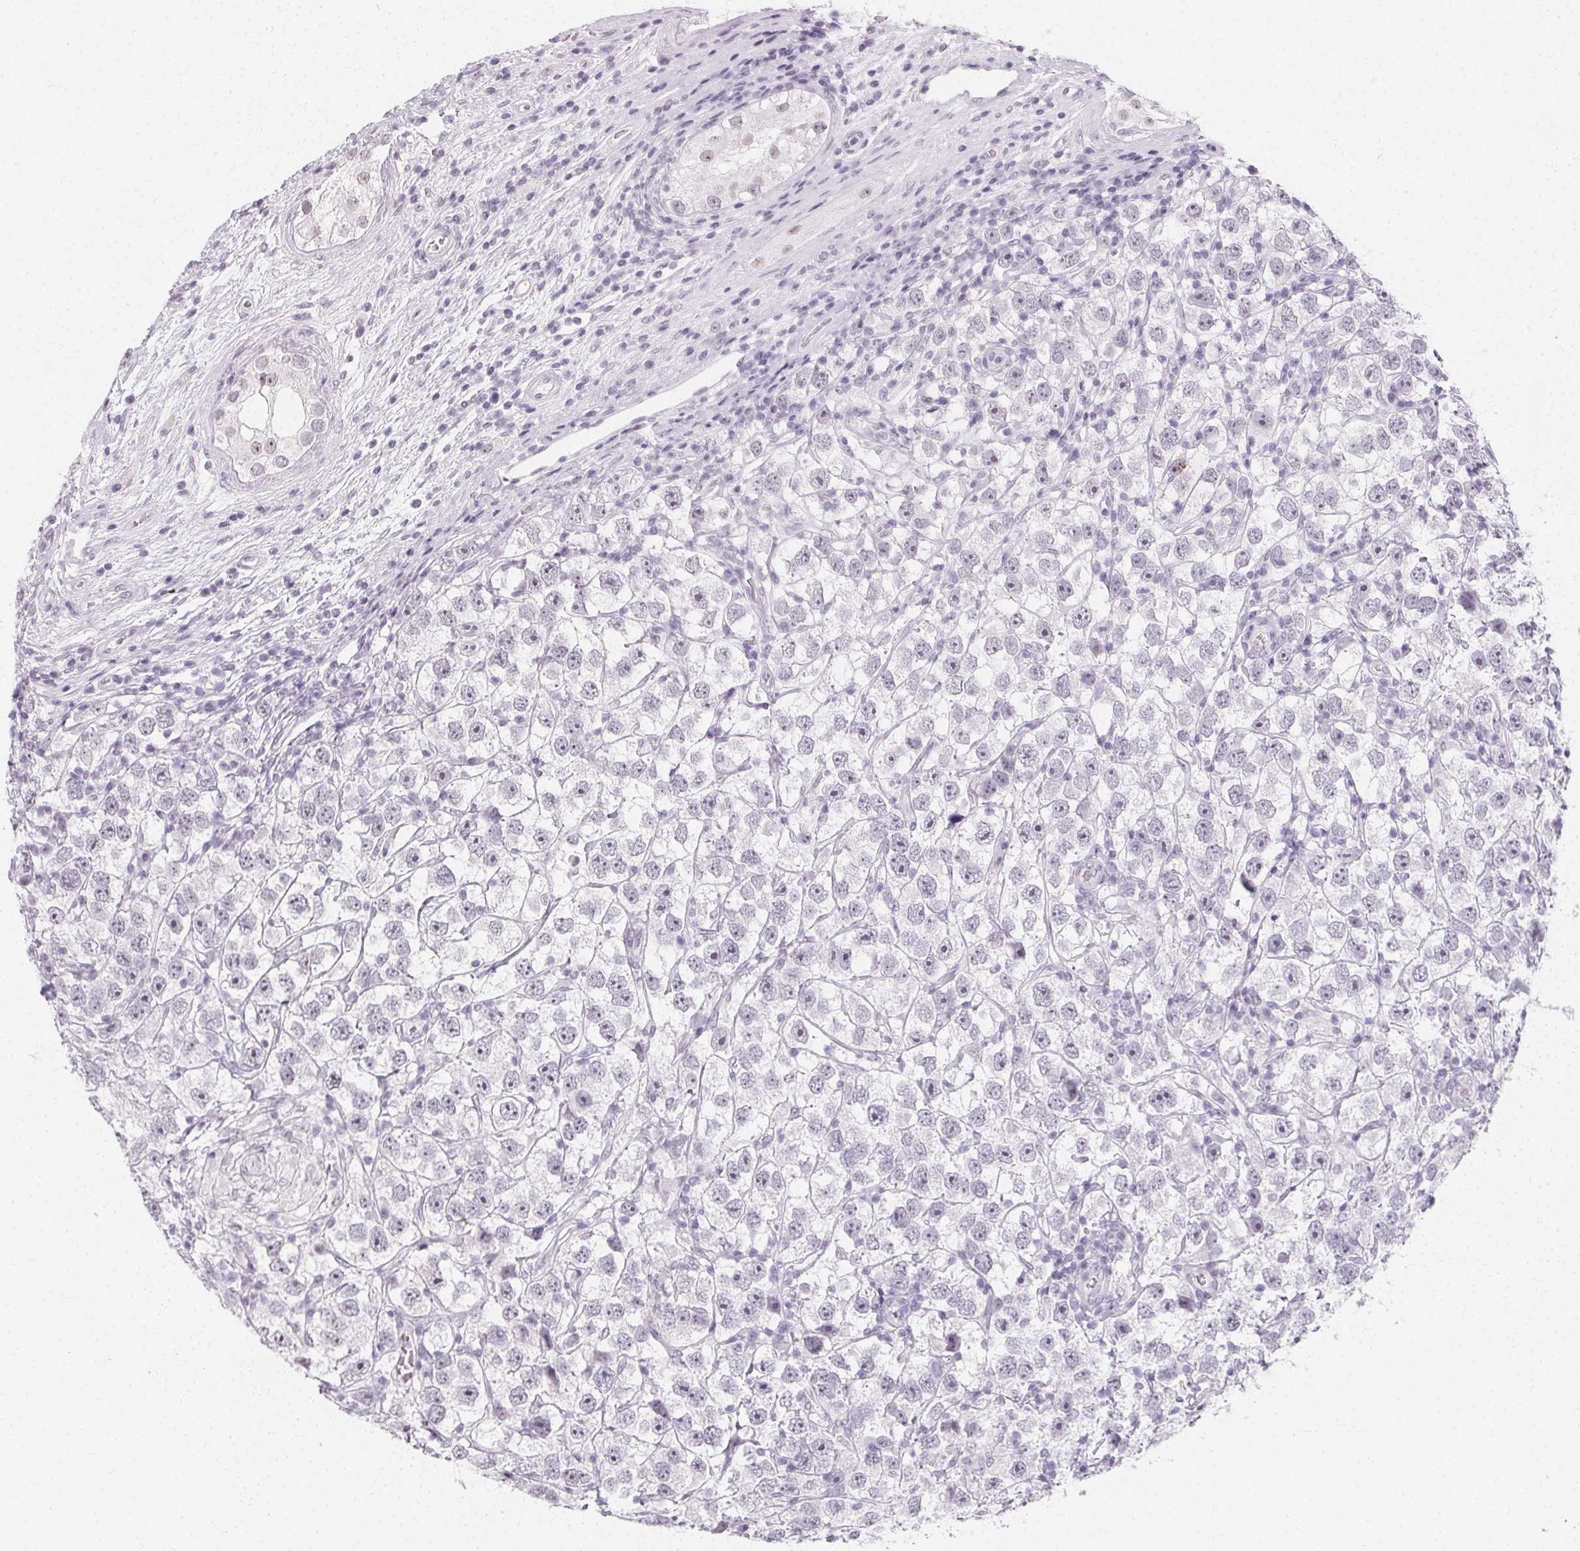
{"staining": {"intensity": "negative", "quantity": "none", "location": "none"}, "tissue": "testis cancer", "cell_type": "Tumor cells", "image_type": "cancer", "snomed": [{"axis": "morphology", "description": "Seminoma, NOS"}, {"axis": "topography", "description": "Testis"}], "caption": "Immunohistochemistry photomicrograph of neoplastic tissue: testis cancer (seminoma) stained with DAB (3,3'-diaminobenzidine) exhibits no significant protein positivity in tumor cells. The staining was performed using DAB (3,3'-diaminobenzidine) to visualize the protein expression in brown, while the nuclei were stained in blue with hematoxylin (Magnification: 20x).", "gene": "SYNPR", "patient": {"sex": "male", "age": 26}}